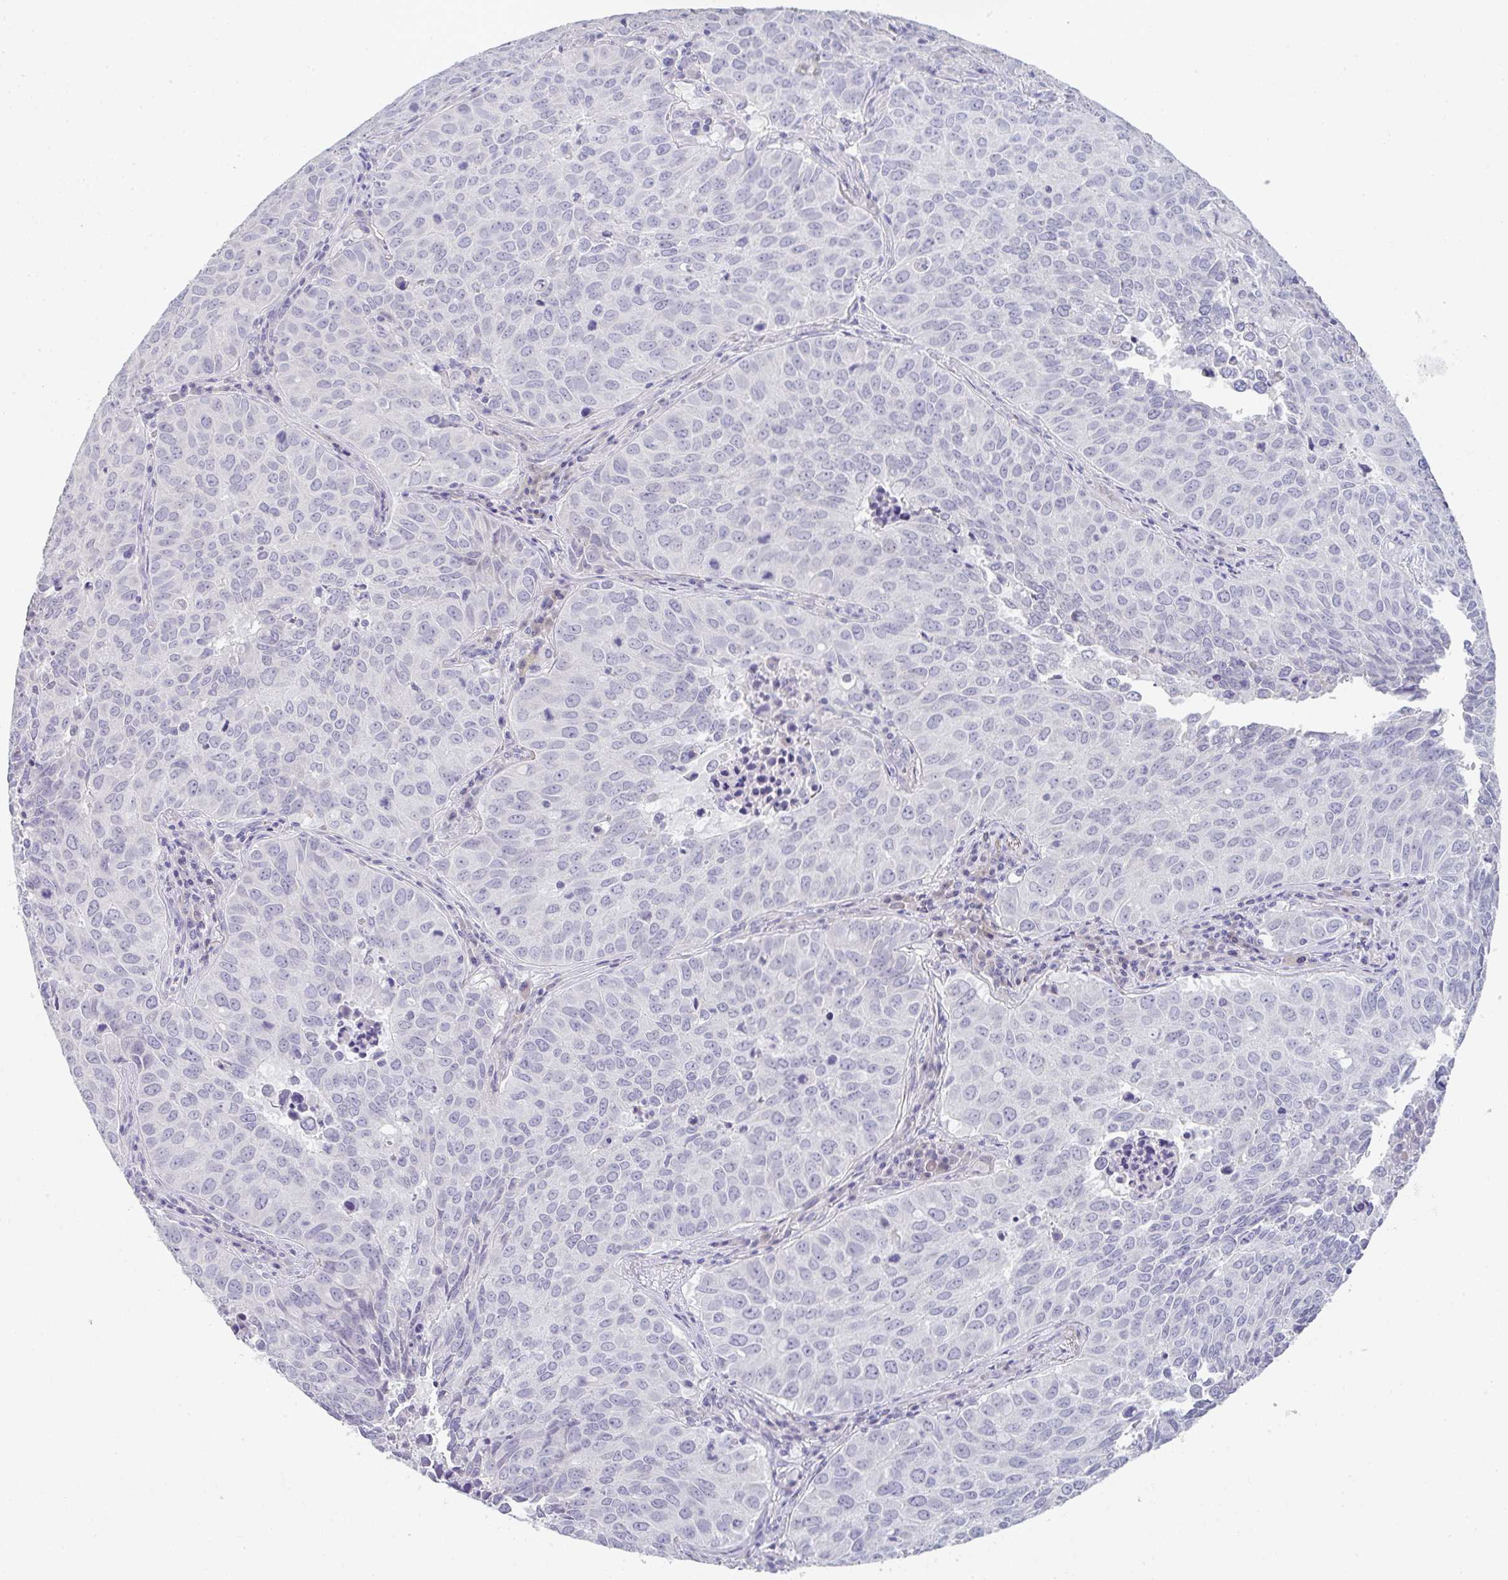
{"staining": {"intensity": "negative", "quantity": "none", "location": "none"}, "tissue": "lung cancer", "cell_type": "Tumor cells", "image_type": "cancer", "snomed": [{"axis": "morphology", "description": "Adenocarcinoma, NOS"}, {"axis": "topography", "description": "Lung"}], "caption": "A micrograph of lung cancer stained for a protein exhibits no brown staining in tumor cells.", "gene": "NEU2", "patient": {"sex": "female", "age": 50}}